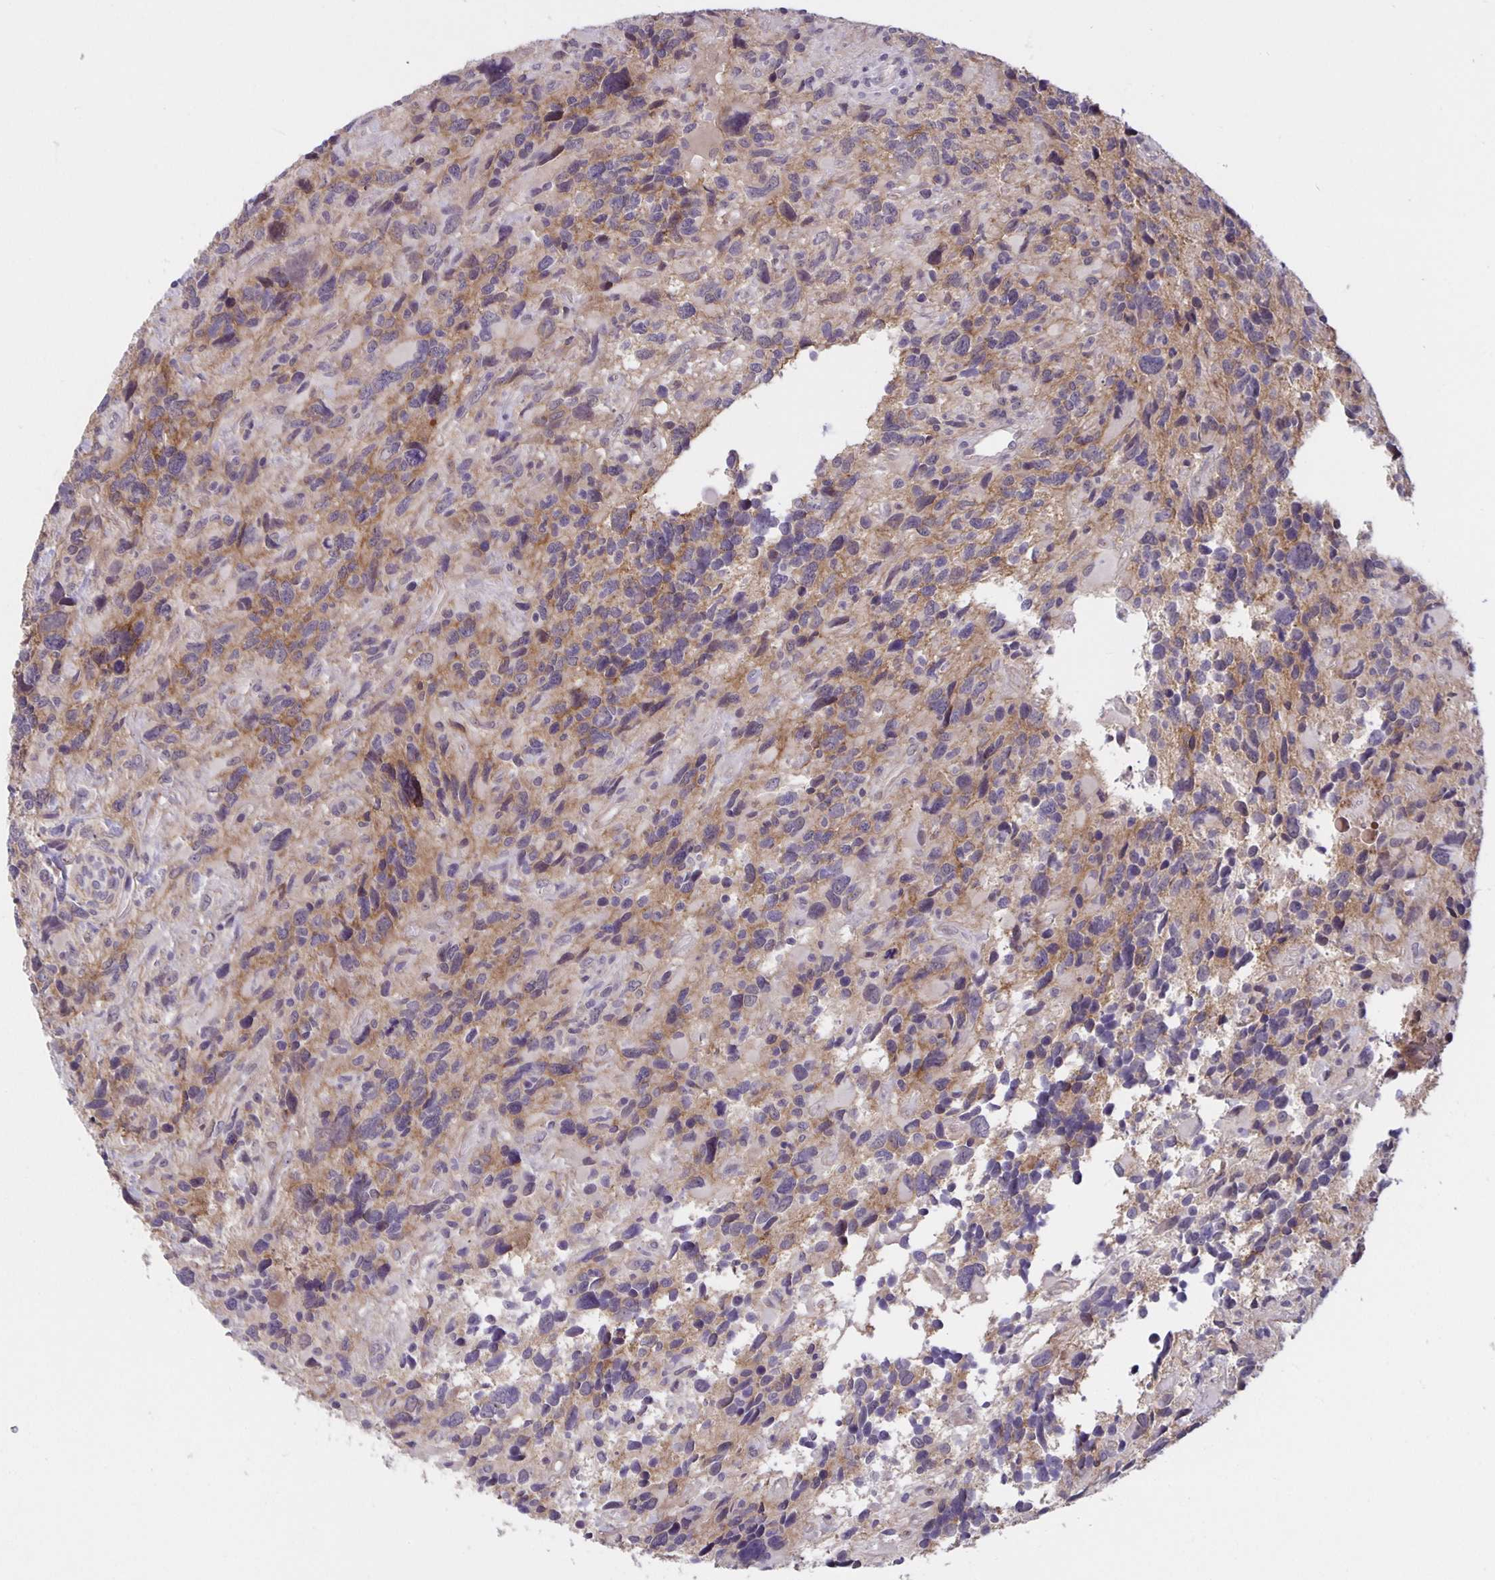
{"staining": {"intensity": "weak", "quantity": "<25%", "location": "cytoplasmic/membranous"}, "tissue": "glioma", "cell_type": "Tumor cells", "image_type": "cancer", "snomed": [{"axis": "morphology", "description": "Glioma, malignant, High grade"}, {"axis": "topography", "description": "Brain"}], "caption": "This is an immunohistochemistry (IHC) photomicrograph of human glioma. There is no expression in tumor cells.", "gene": "ARVCF", "patient": {"sex": "male", "age": 46}}